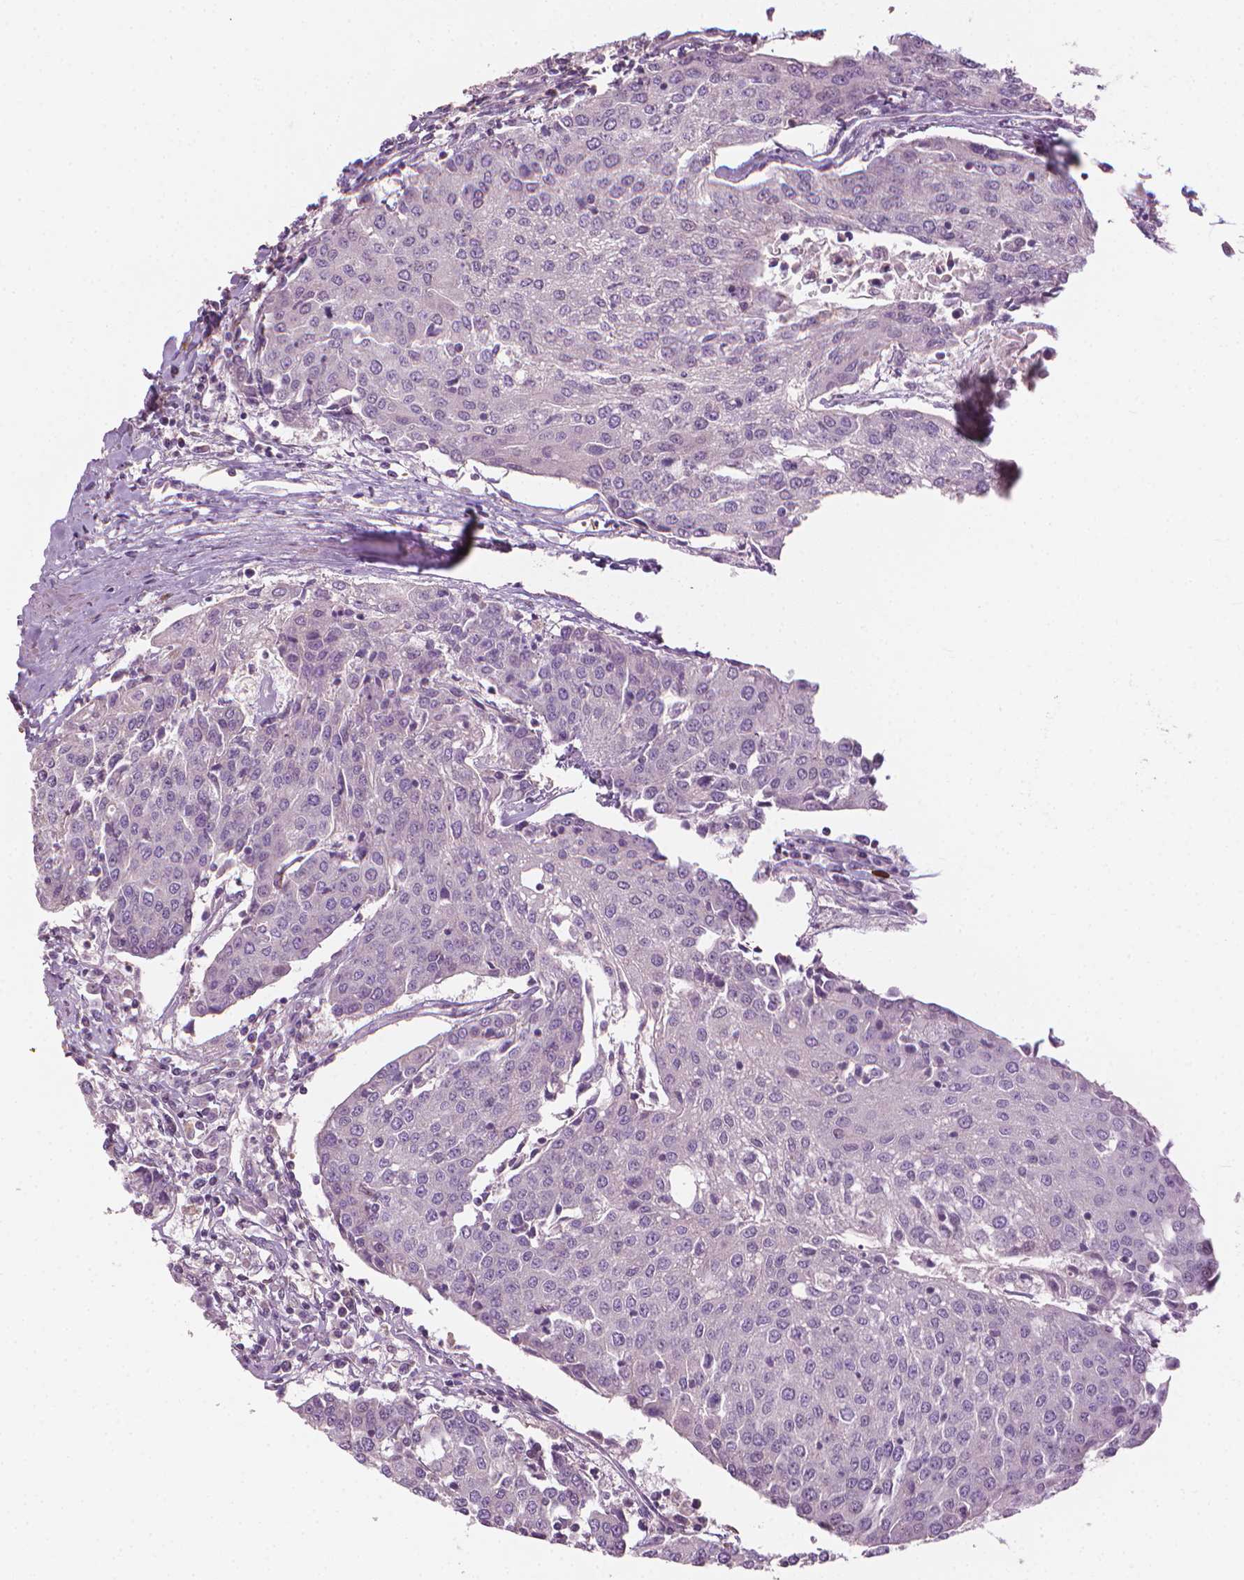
{"staining": {"intensity": "negative", "quantity": "none", "location": "none"}, "tissue": "urothelial cancer", "cell_type": "Tumor cells", "image_type": "cancer", "snomed": [{"axis": "morphology", "description": "Urothelial carcinoma, High grade"}, {"axis": "topography", "description": "Urinary bladder"}], "caption": "Protein analysis of urothelial cancer demonstrates no significant staining in tumor cells.", "gene": "SAXO2", "patient": {"sex": "female", "age": 85}}